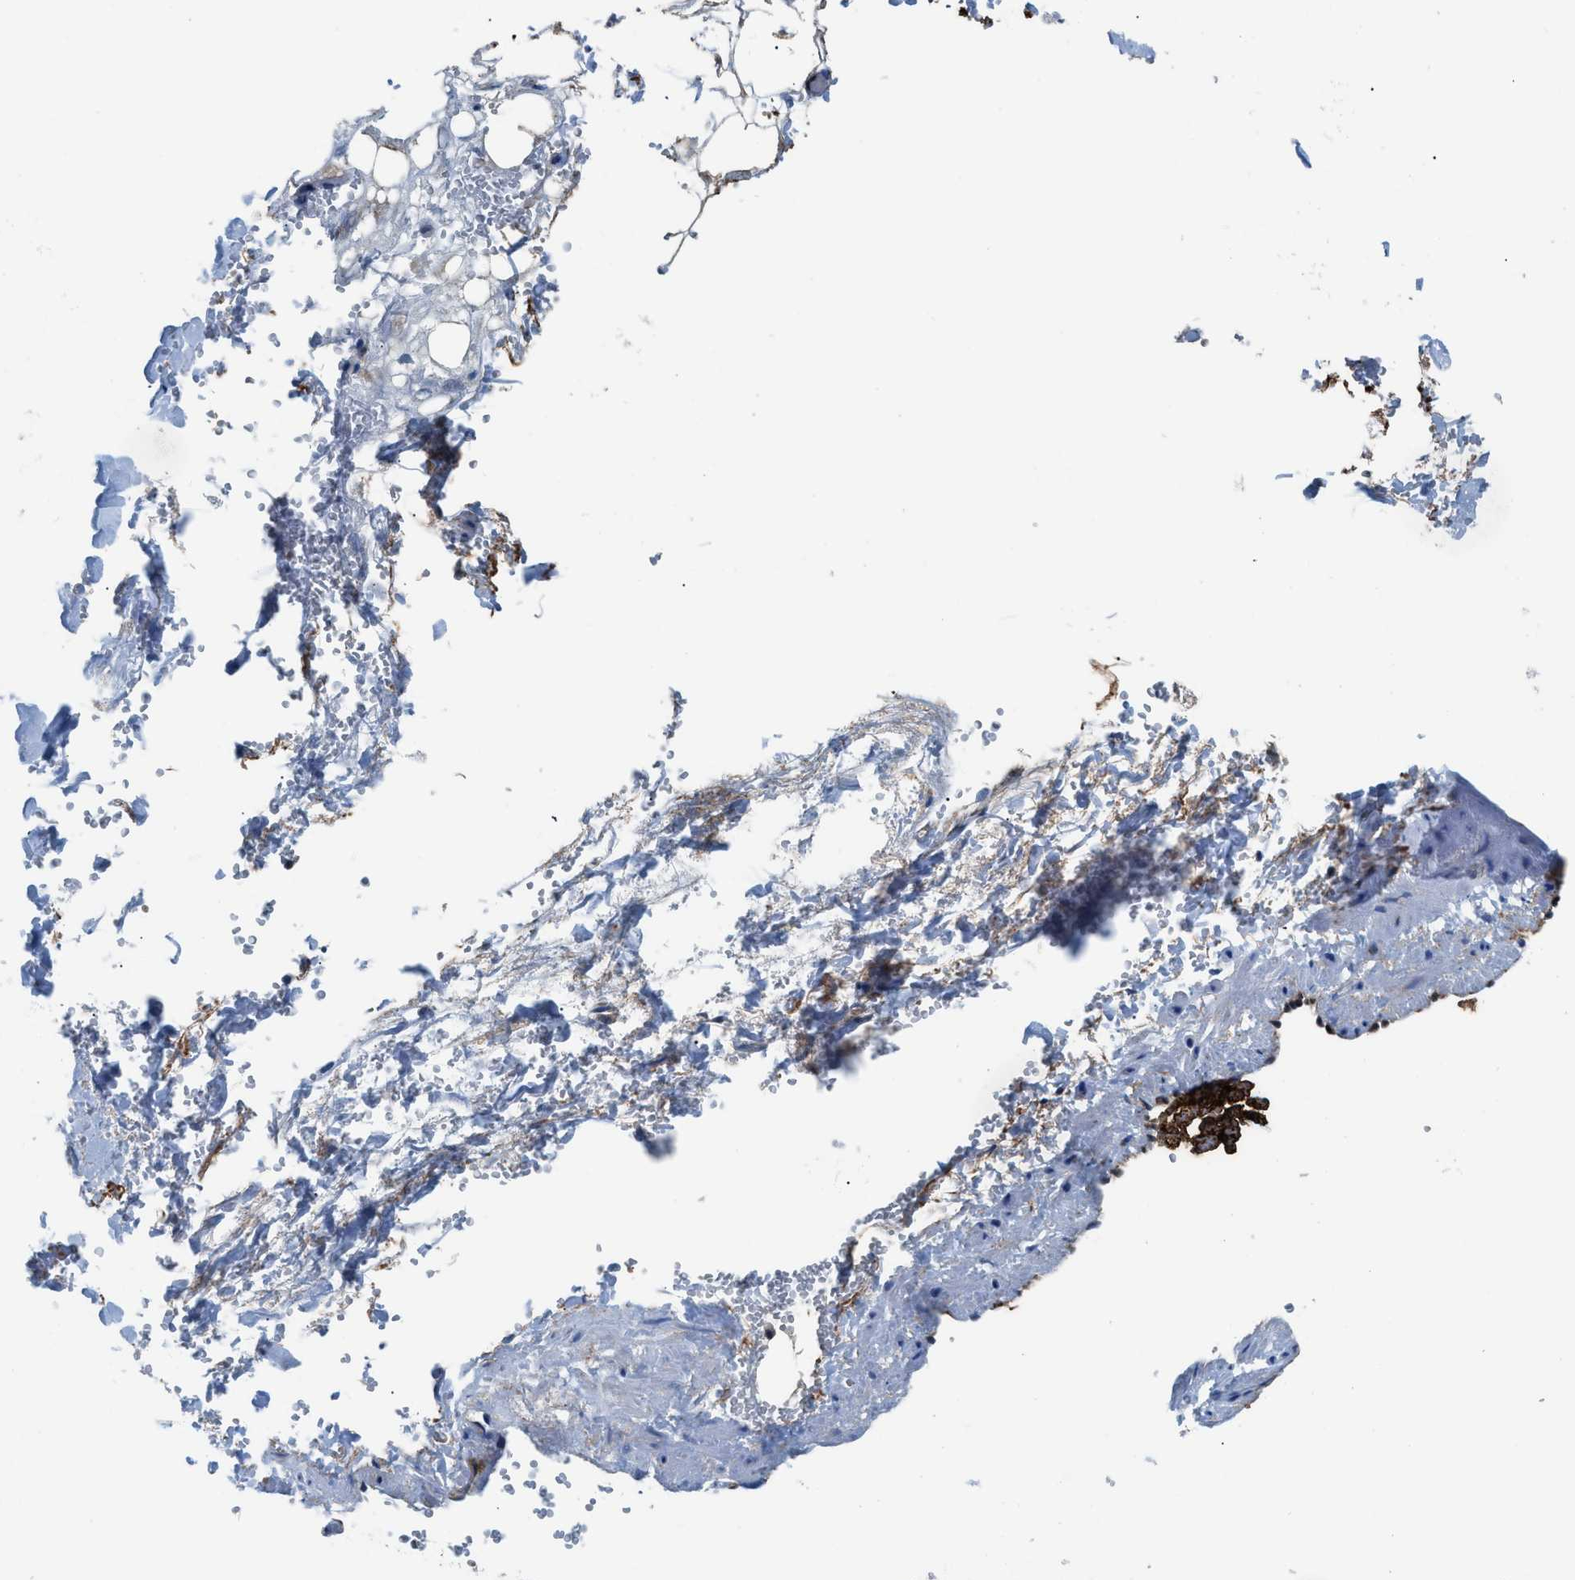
{"staining": {"intensity": "negative", "quantity": "none", "location": "none"}, "tissue": "adipose tissue", "cell_type": "Adipocytes", "image_type": "normal", "snomed": [{"axis": "morphology", "description": "Normal tissue, NOS"}, {"axis": "topography", "description": "Soft tissue"}, {"axis": "topography", "description": "Vascular tissue"}], "caption": "There is no significant positivity in adipocytes of adipose tissue. Brightfield microscopy of immunohistochemistry (IHC) stained with DAB (3,3'-diaminobenzidine) (brown) and hematoxylin (blue), captured at high magnification.", "gene": "LMO2", "patient": {"sex": "female", "age": 35}}